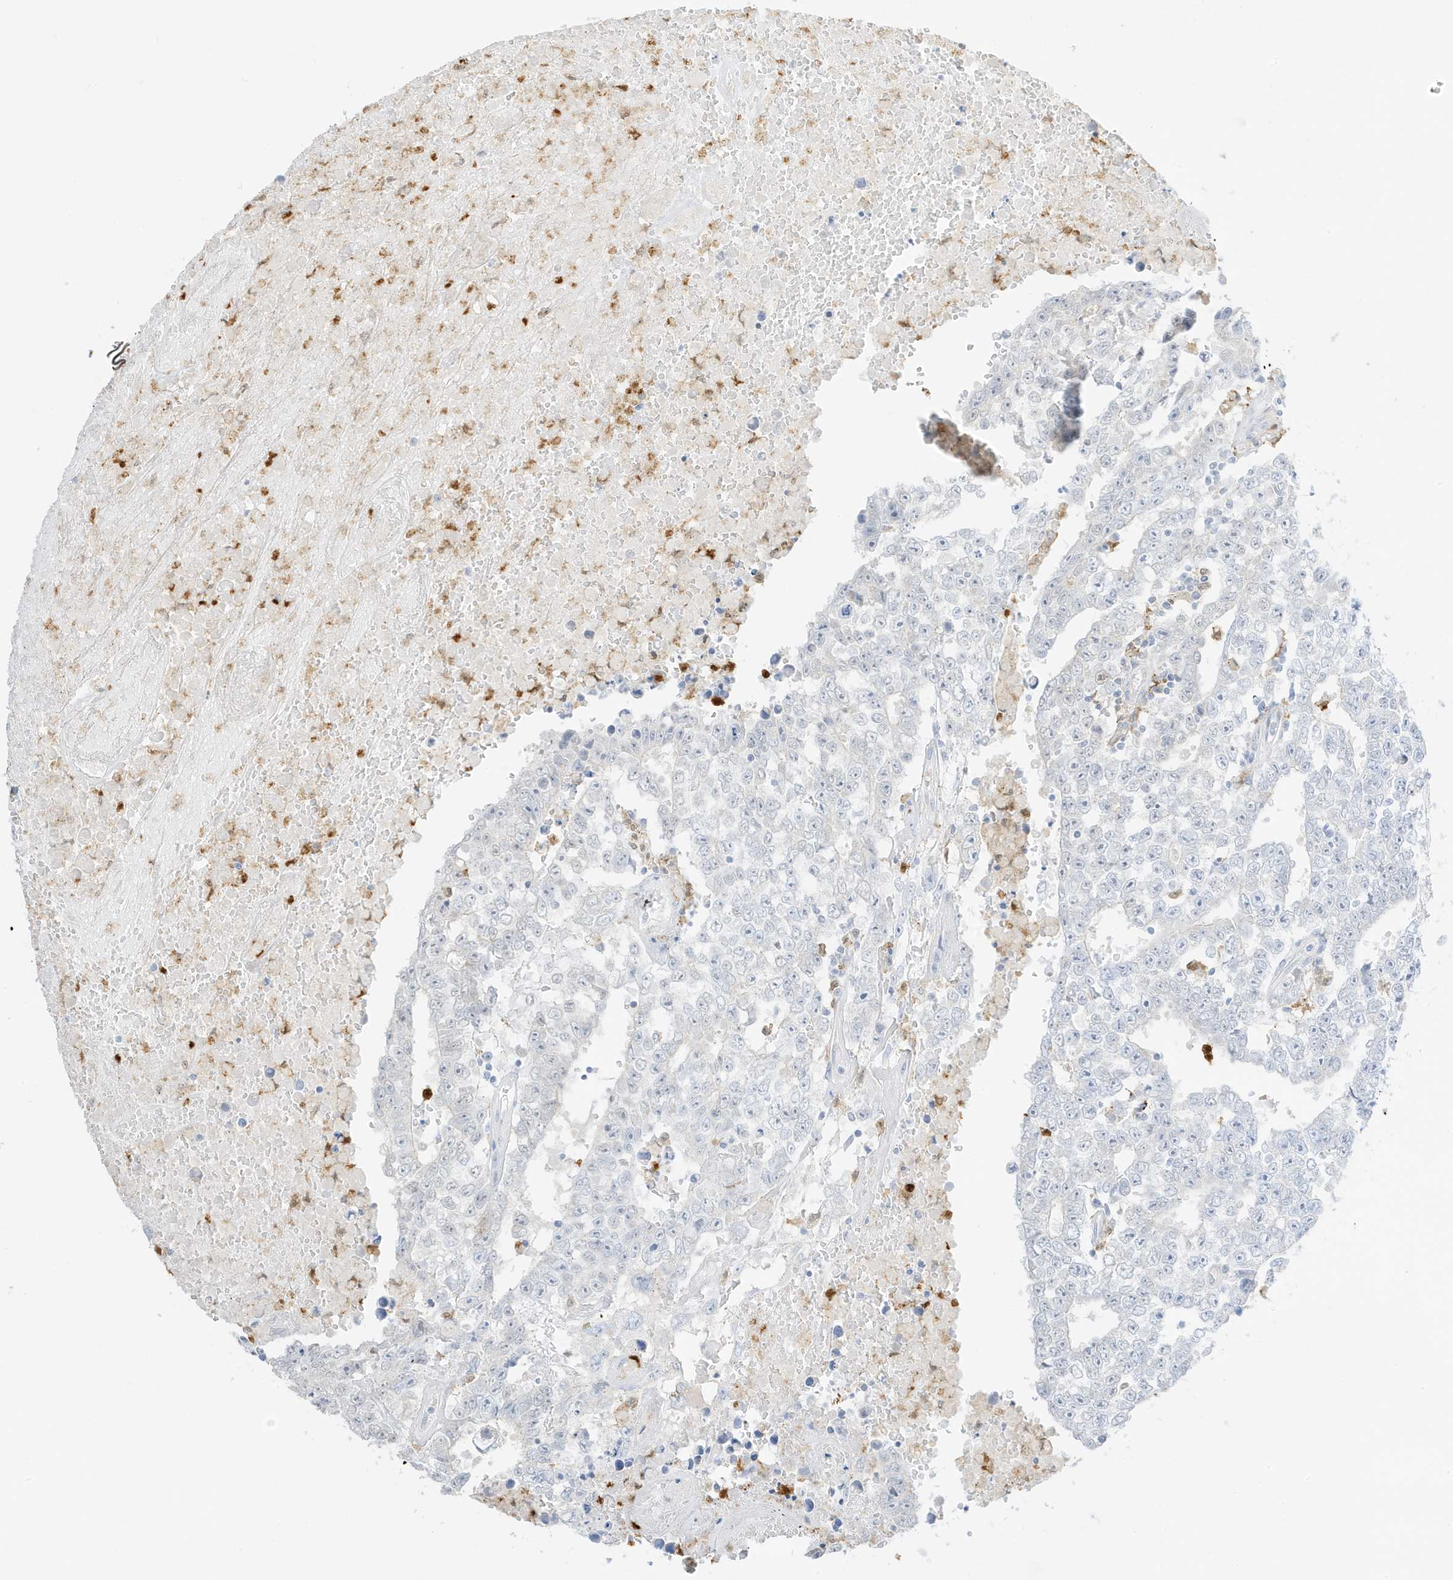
{"staining": {"intensity": "negative", "quantity": "none", "location": "none"}, "tissue": "testis cancer", "cell_type": "Tumor cells", "image_type": "cancer", "snomed": [{"axis": "morphology", "description": "Carcinoma, Embryonal, NOS"}, {"axis": "topography", "description": "Testis"}], "caption": "Immunohistochemistry image of neoplastic tissue: human testis cancer stained with DAB reveals no significant protein expression in tumor cells.", "gene": "GCA", "patient": {"sex": "male", "age": 25}}